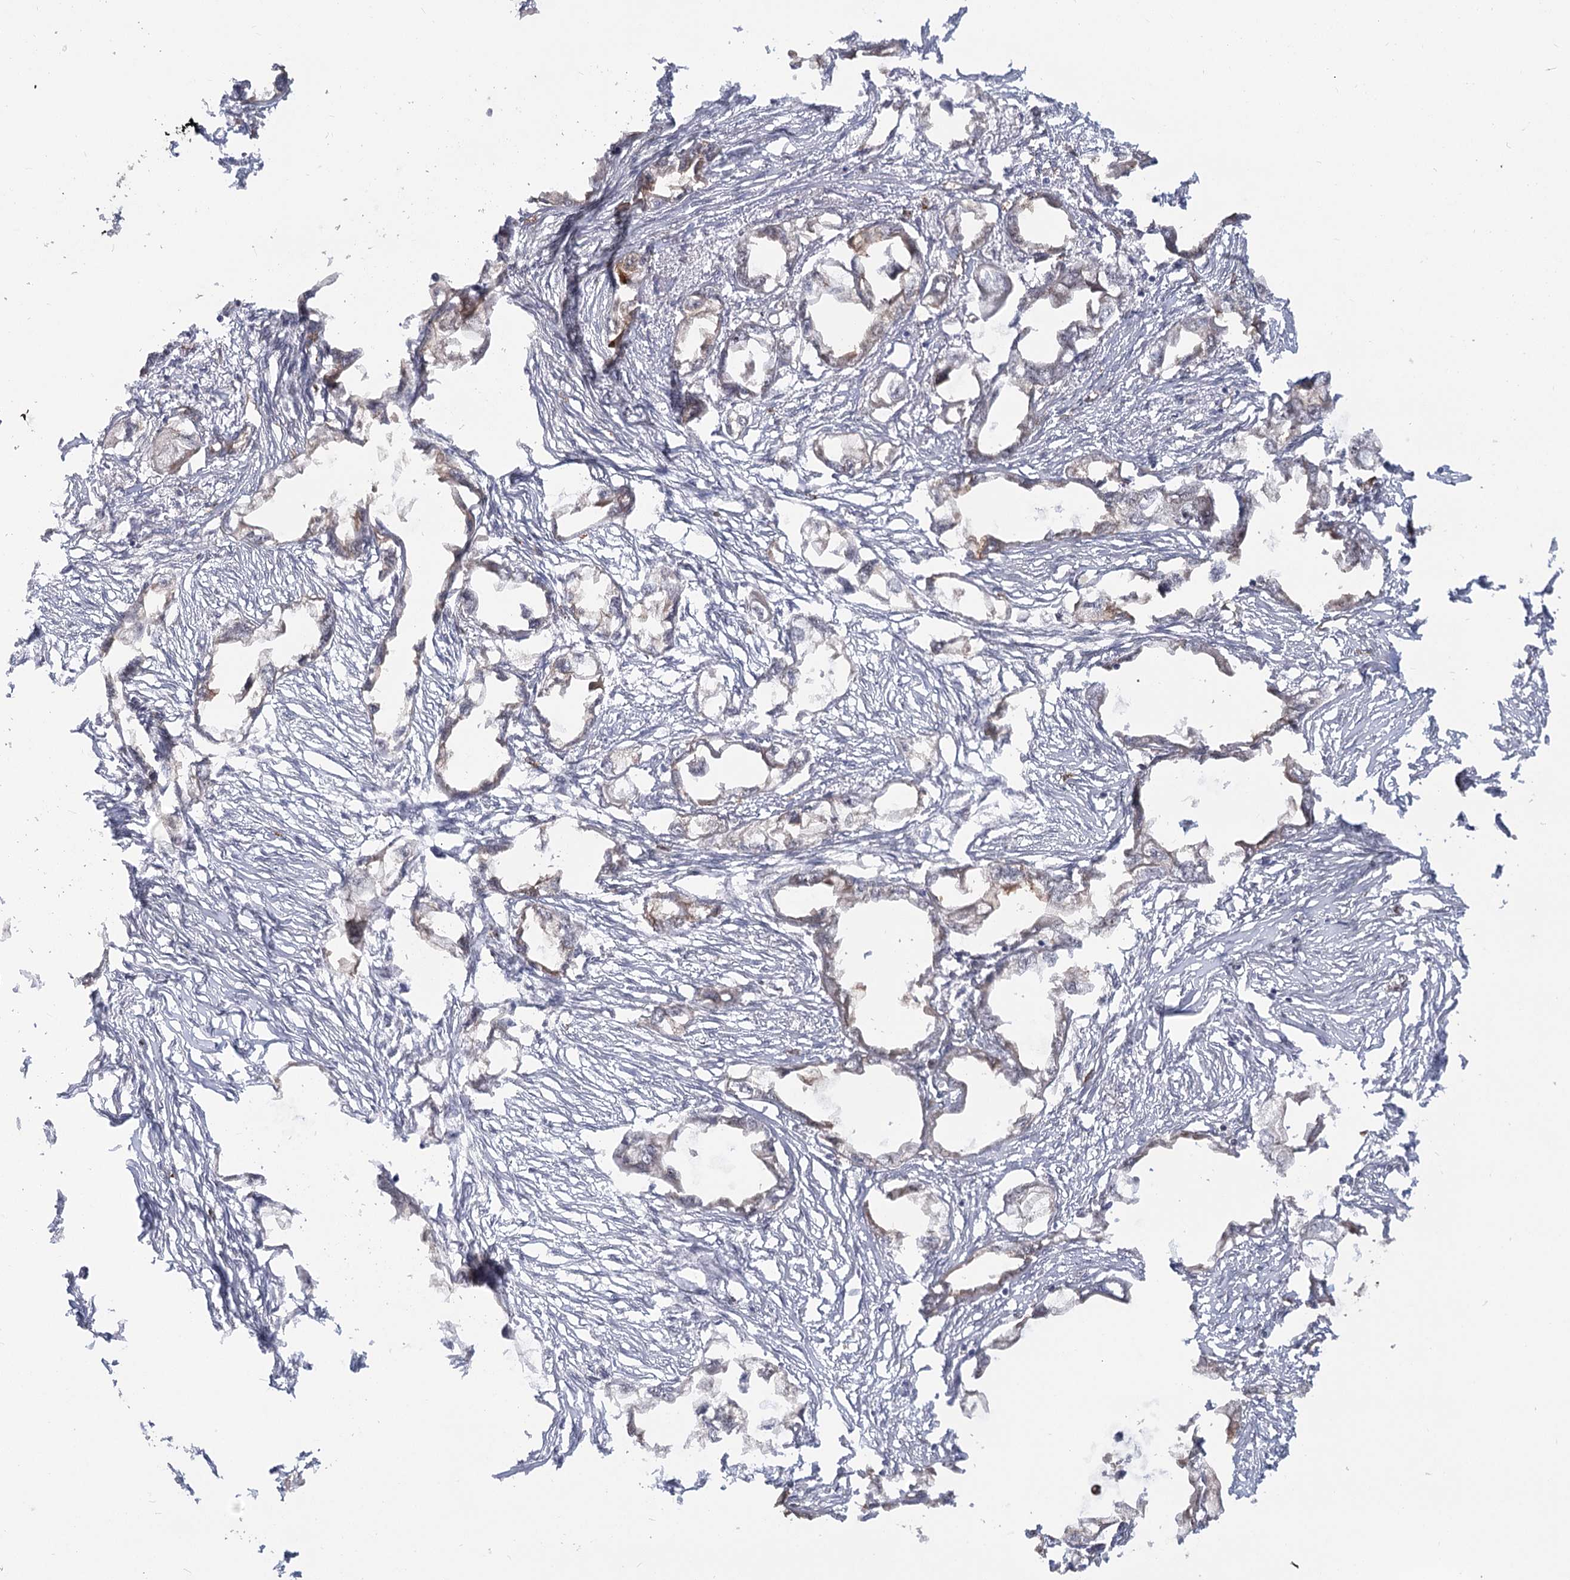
{"staining": {"intensity": "negative", "quantity": "none", "location": "none"}, "tissue": "endometrial cancer", "cell_type": "Tumor cells", "image_type": "cancer", "snomed": [{"axis": "morphology", "description": "Adenocarcinoma, NOS"}, {"axis": "morphology", "description": "Adenocarcinoma, metastatic, NOS"}, {"axis": "topography", "description": "Adipose tissue"}, {"axis": "topography", "description": "Endometrium"}], "caption": "Immunohistochemical staining of human endometrial cancer (metastatic adenocarcinoma) reveals no significant expression in tumor cells.", "gene": "RPP14", "patient": {"sex": "female", "age": 67}}